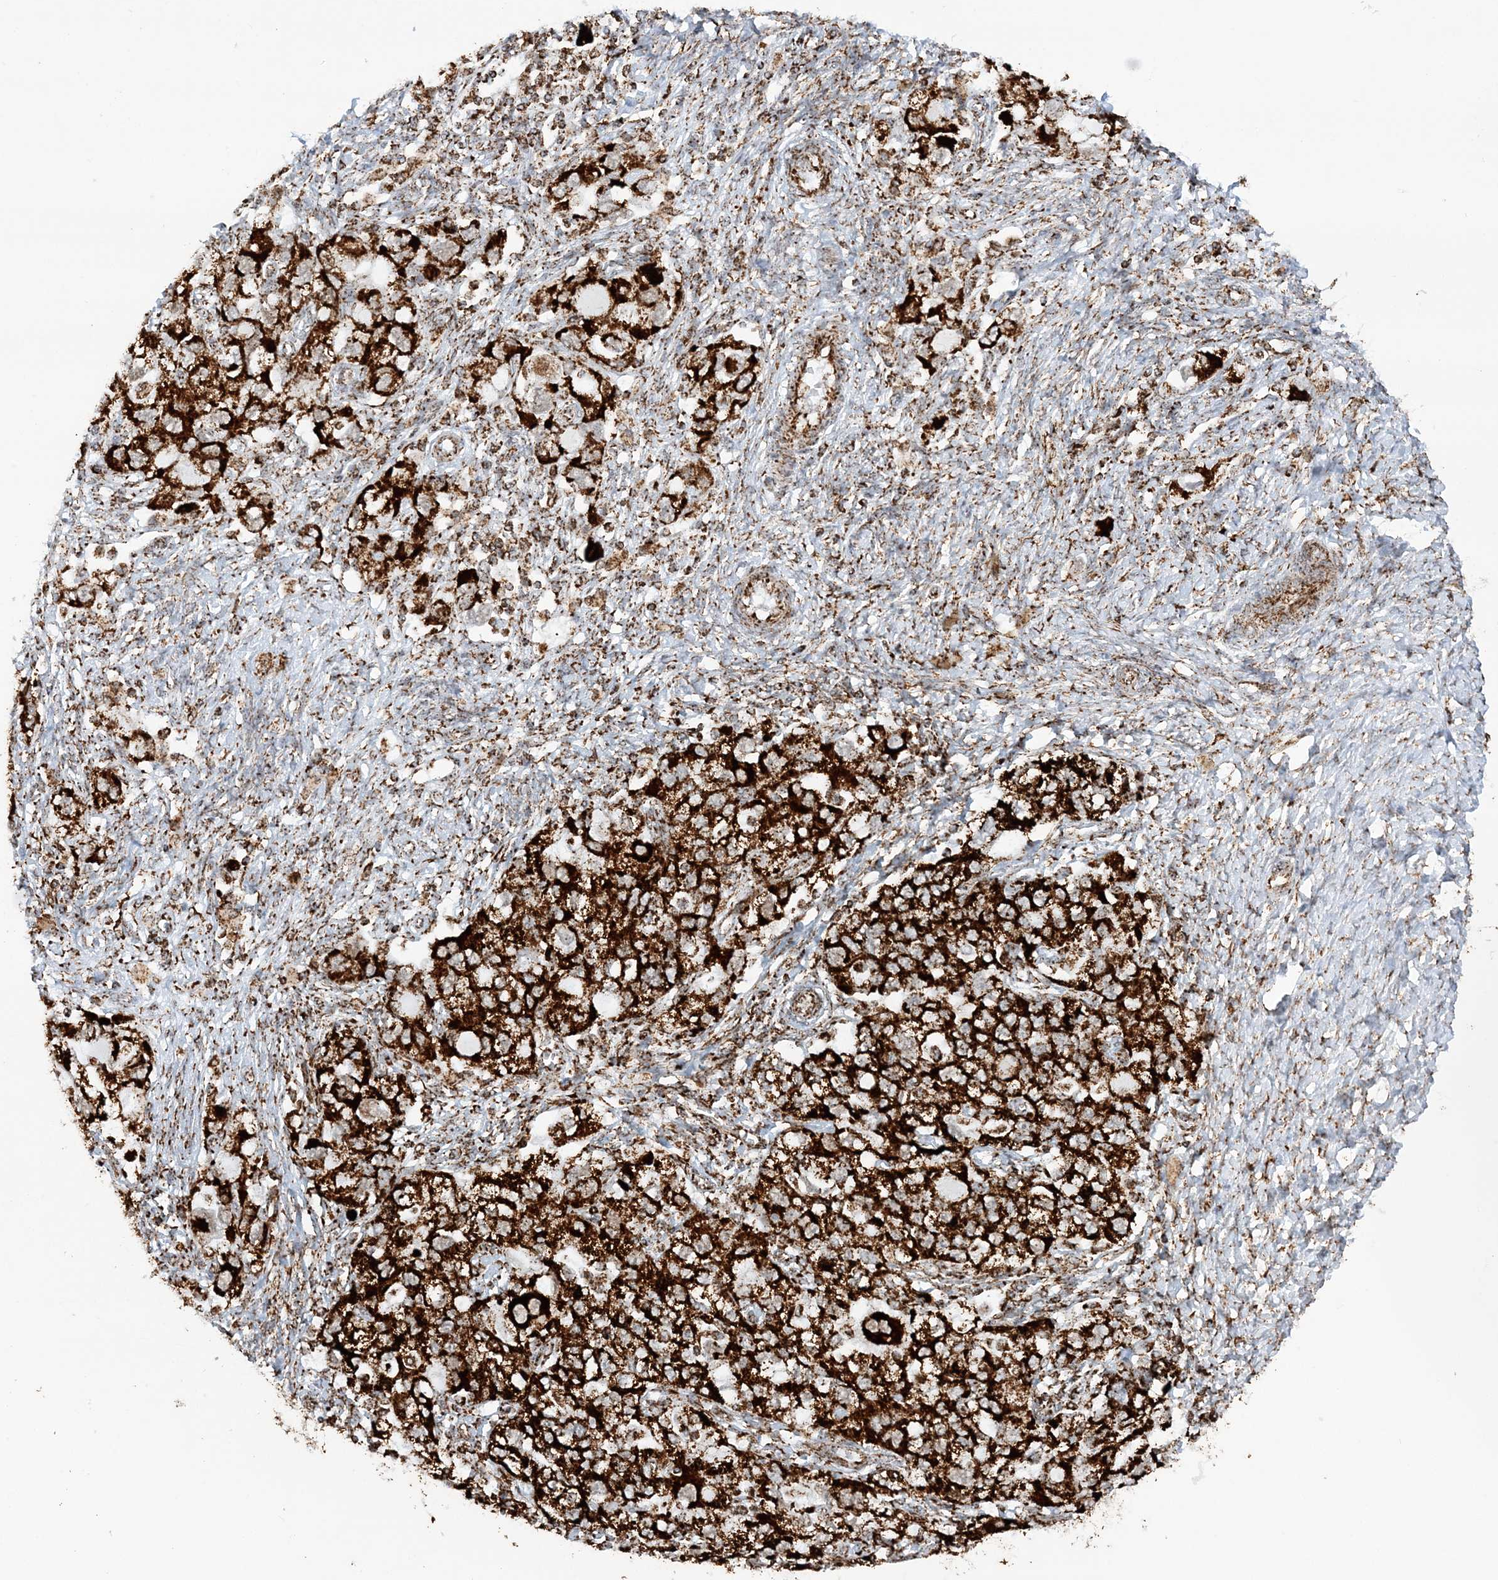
{"staining": {"intensity": "strong", "quantity": ">75%", "location": "cytoplasmic/membranous"}, "tissue": "ovarian cancer", "cell_type": "Tumor cells", "image_type": "cancer", "snomed": [{"axis": "morphology", "description": "Carcinoma, NOS"}, {"axis": "morphology", "description": "Cystadenocarcinoma, serous, NOS"}, {"axis": "topography", "description": "Ovary"}], "caption": "Tumor cells exhibit strong cytoplasmic/membranous staining in approximately >75% of cells in ovarian serous cystadenocarcinoma.", "gene": "CRY2", "patient": {"sex": "female", "age": 69}}